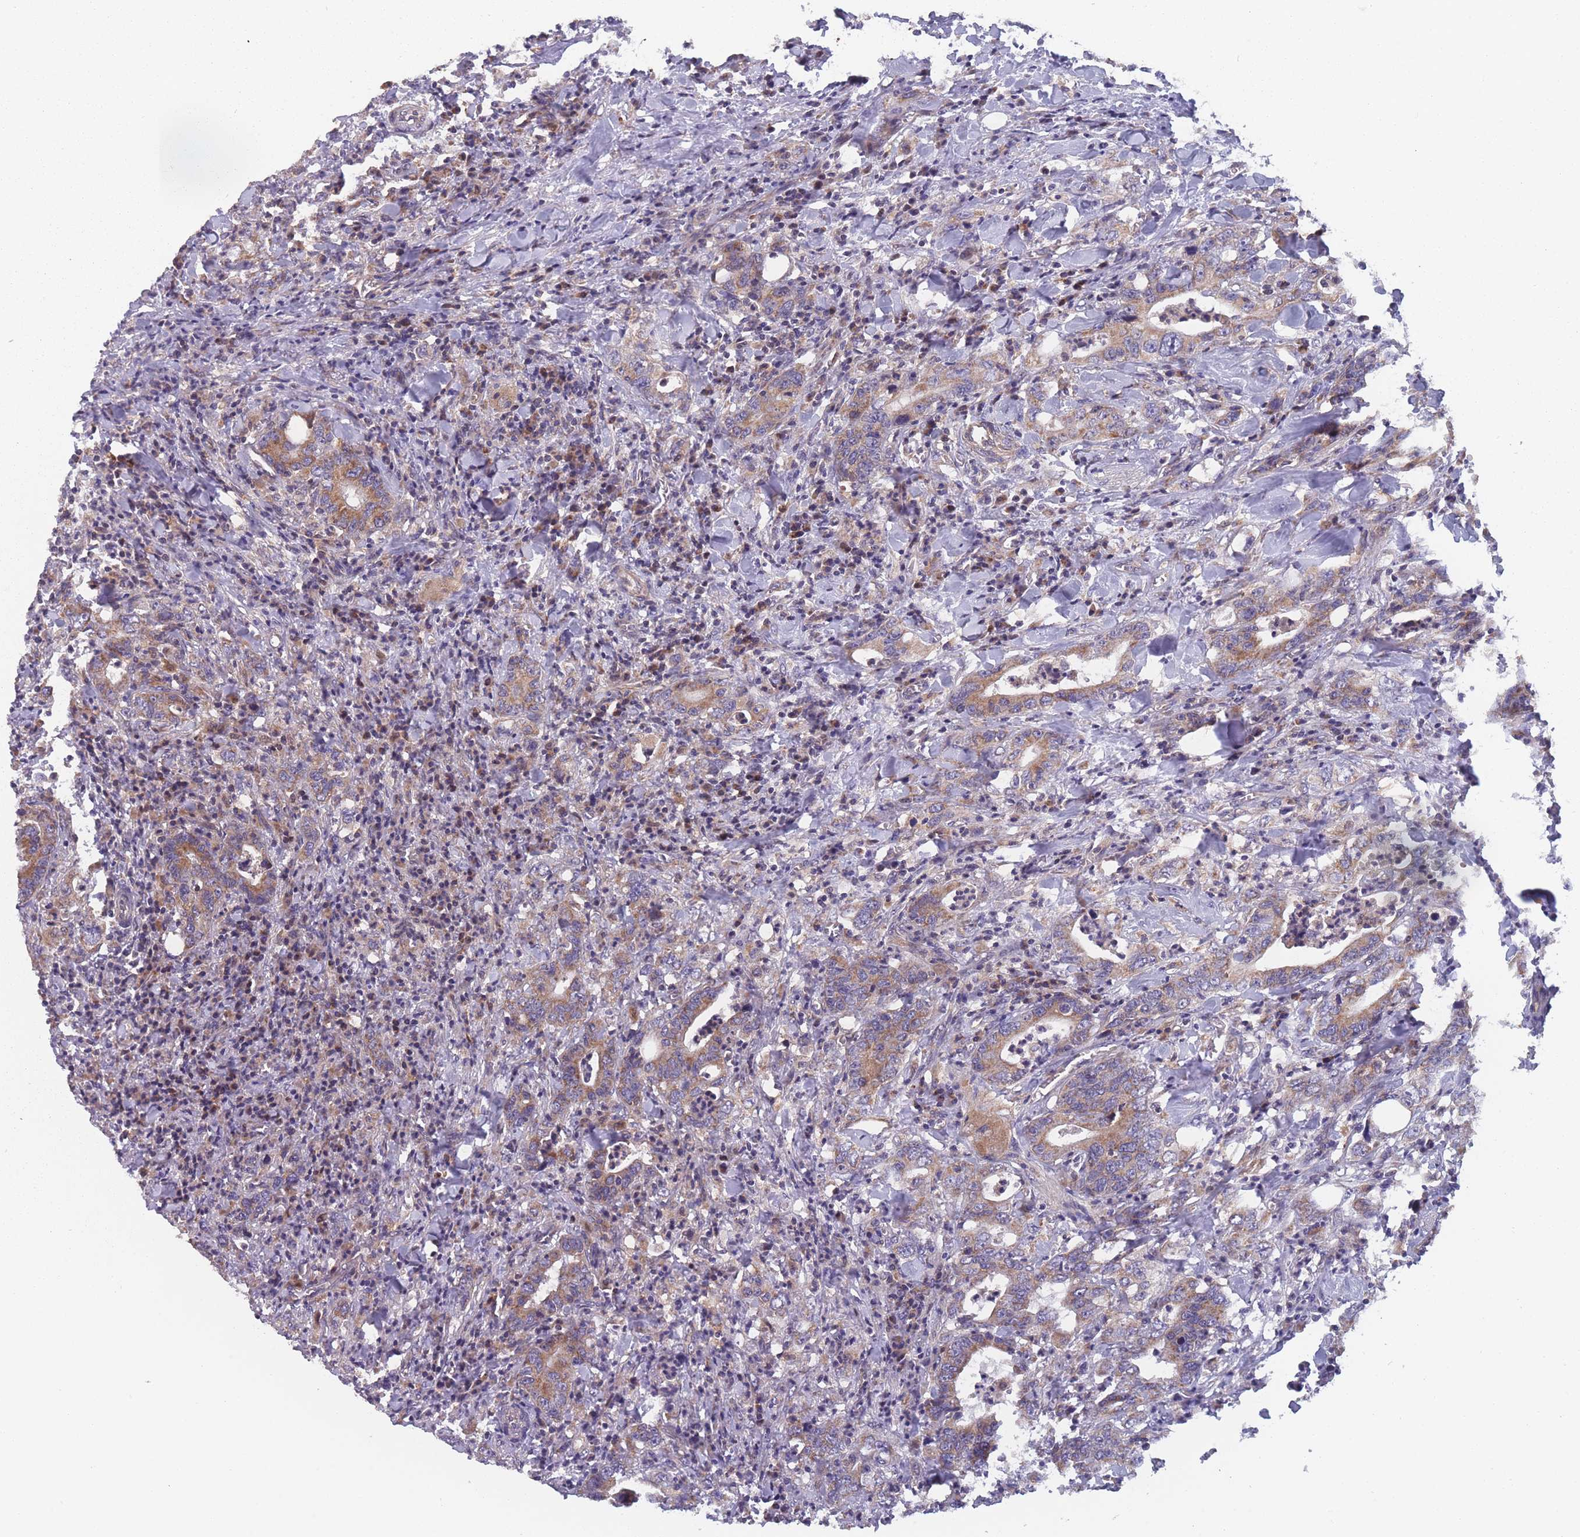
{"staining": {"intensity": "moderate", "quantity": ">75%", "location": "cytoplasmic/membranous"}, "tissue": "colorectal cancer", "cell_type": "Tumor cells", "image_type": "cancer", "snomed": [{"axis": "morphology", "description": "Adenocarcinoma, NOS"}, {"axis": "topography", "description": "Colon"}], "caption": "Colorectal cancer (adenocarcinoma) stained with DAB (3,3'-diaminobenzidine) immunohistochemistry reveals medium levels of moderate cytoplasmic/membranous staining in about >75% of tumor cells. (DAB = brown stain, brightfield microscopy at high magnification).", "gene": "ATP5MG", "patient": {"sex": "female", "age": 75}}